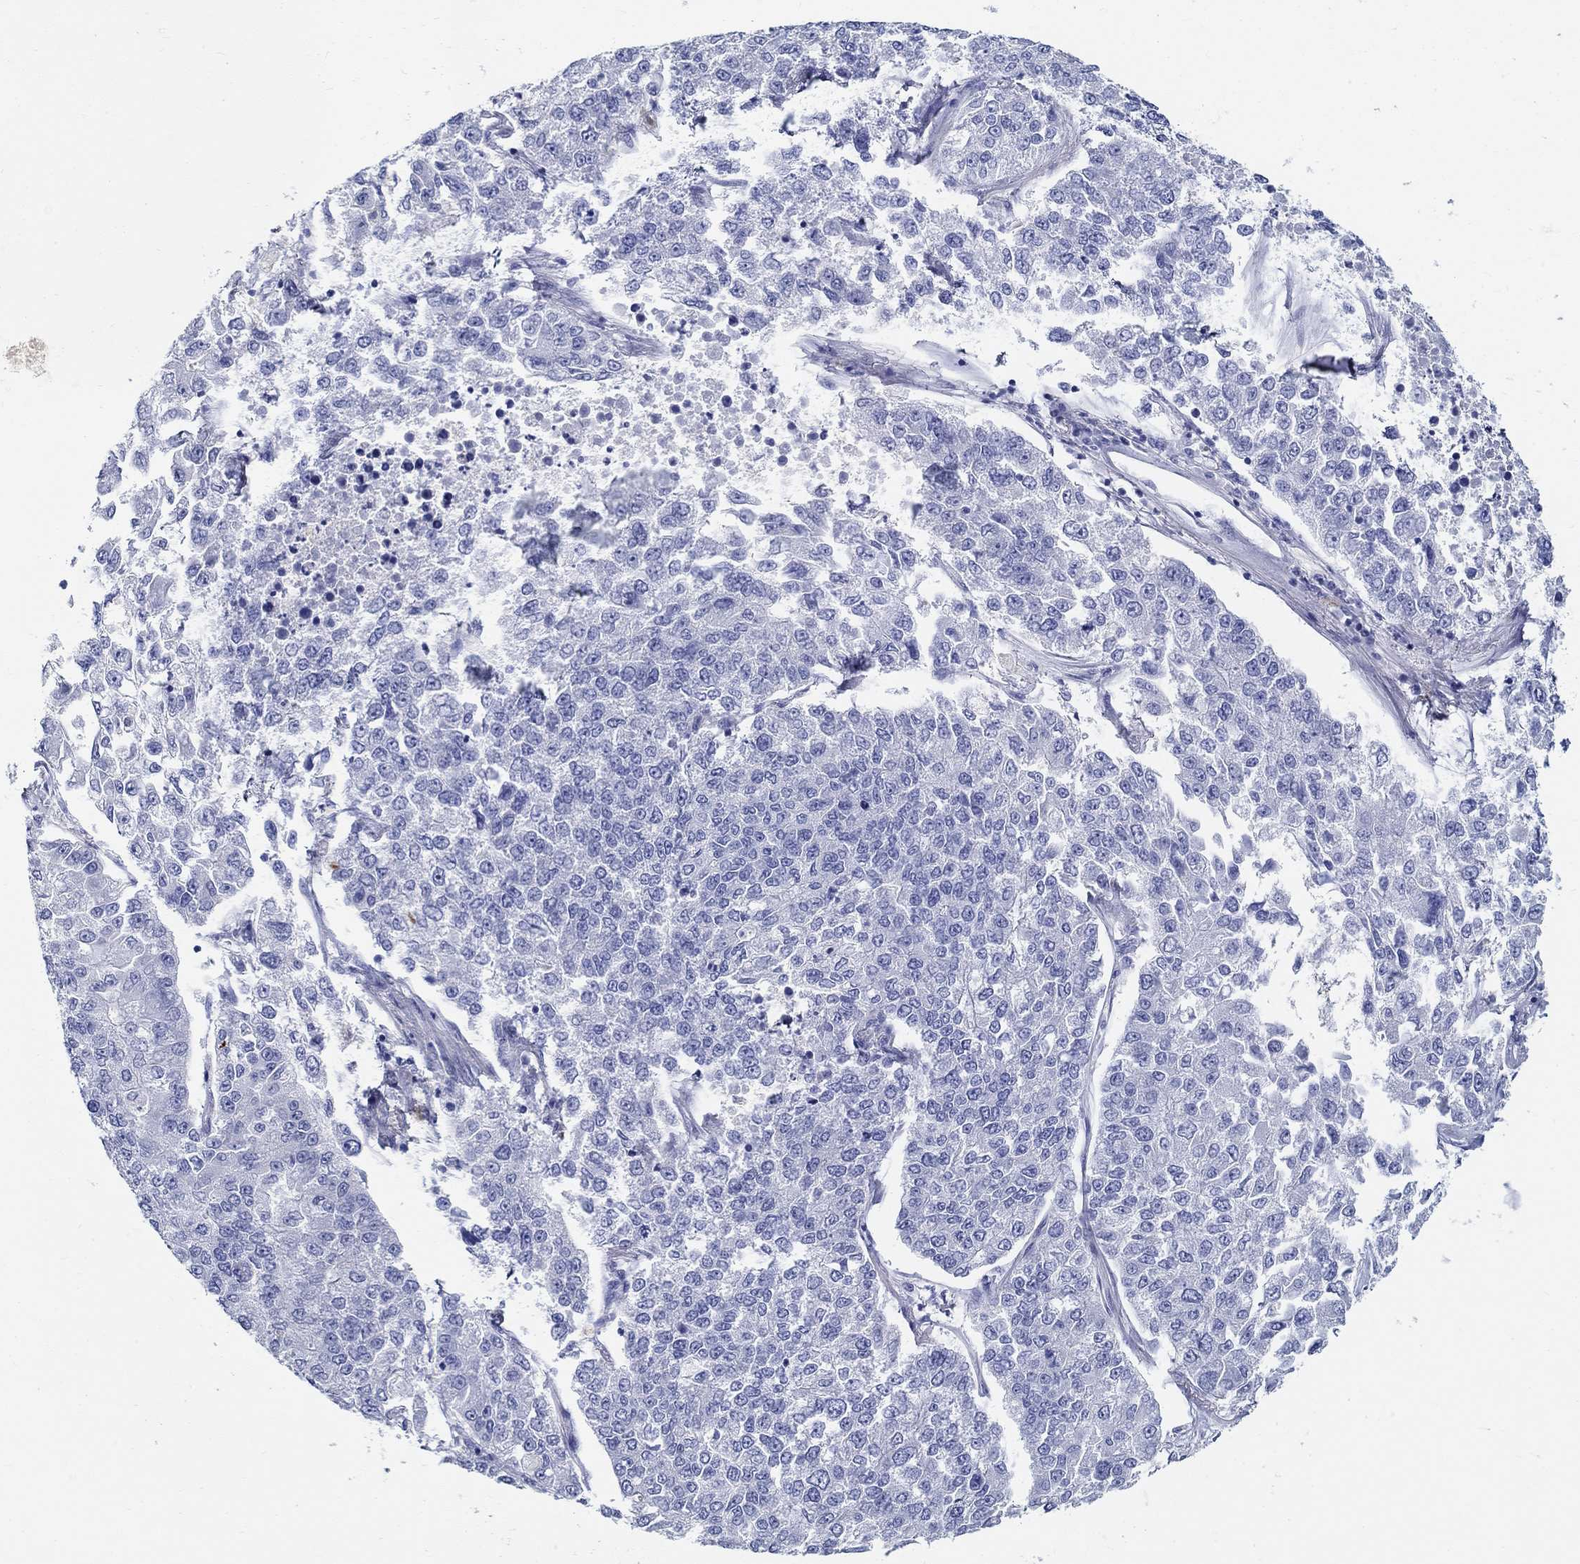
{"staining": {"intensity": "negative", "quantity": "none", "location": "none"}, "tissue": "lung cancer", "cell_type": "Tumor cells", "image_type": "cancer", "snomed": [{"axis": "morphology", "description": "Adenocarcinoma, NOS"}, {"axis": "topography", "description": "Lung"}], "caption": "Lung cancer was stained to show a protein in brown. There is no significant staining in tumor cells.", "gene": "CRYGS", "patient": {"sex": "male", "age": 49}}